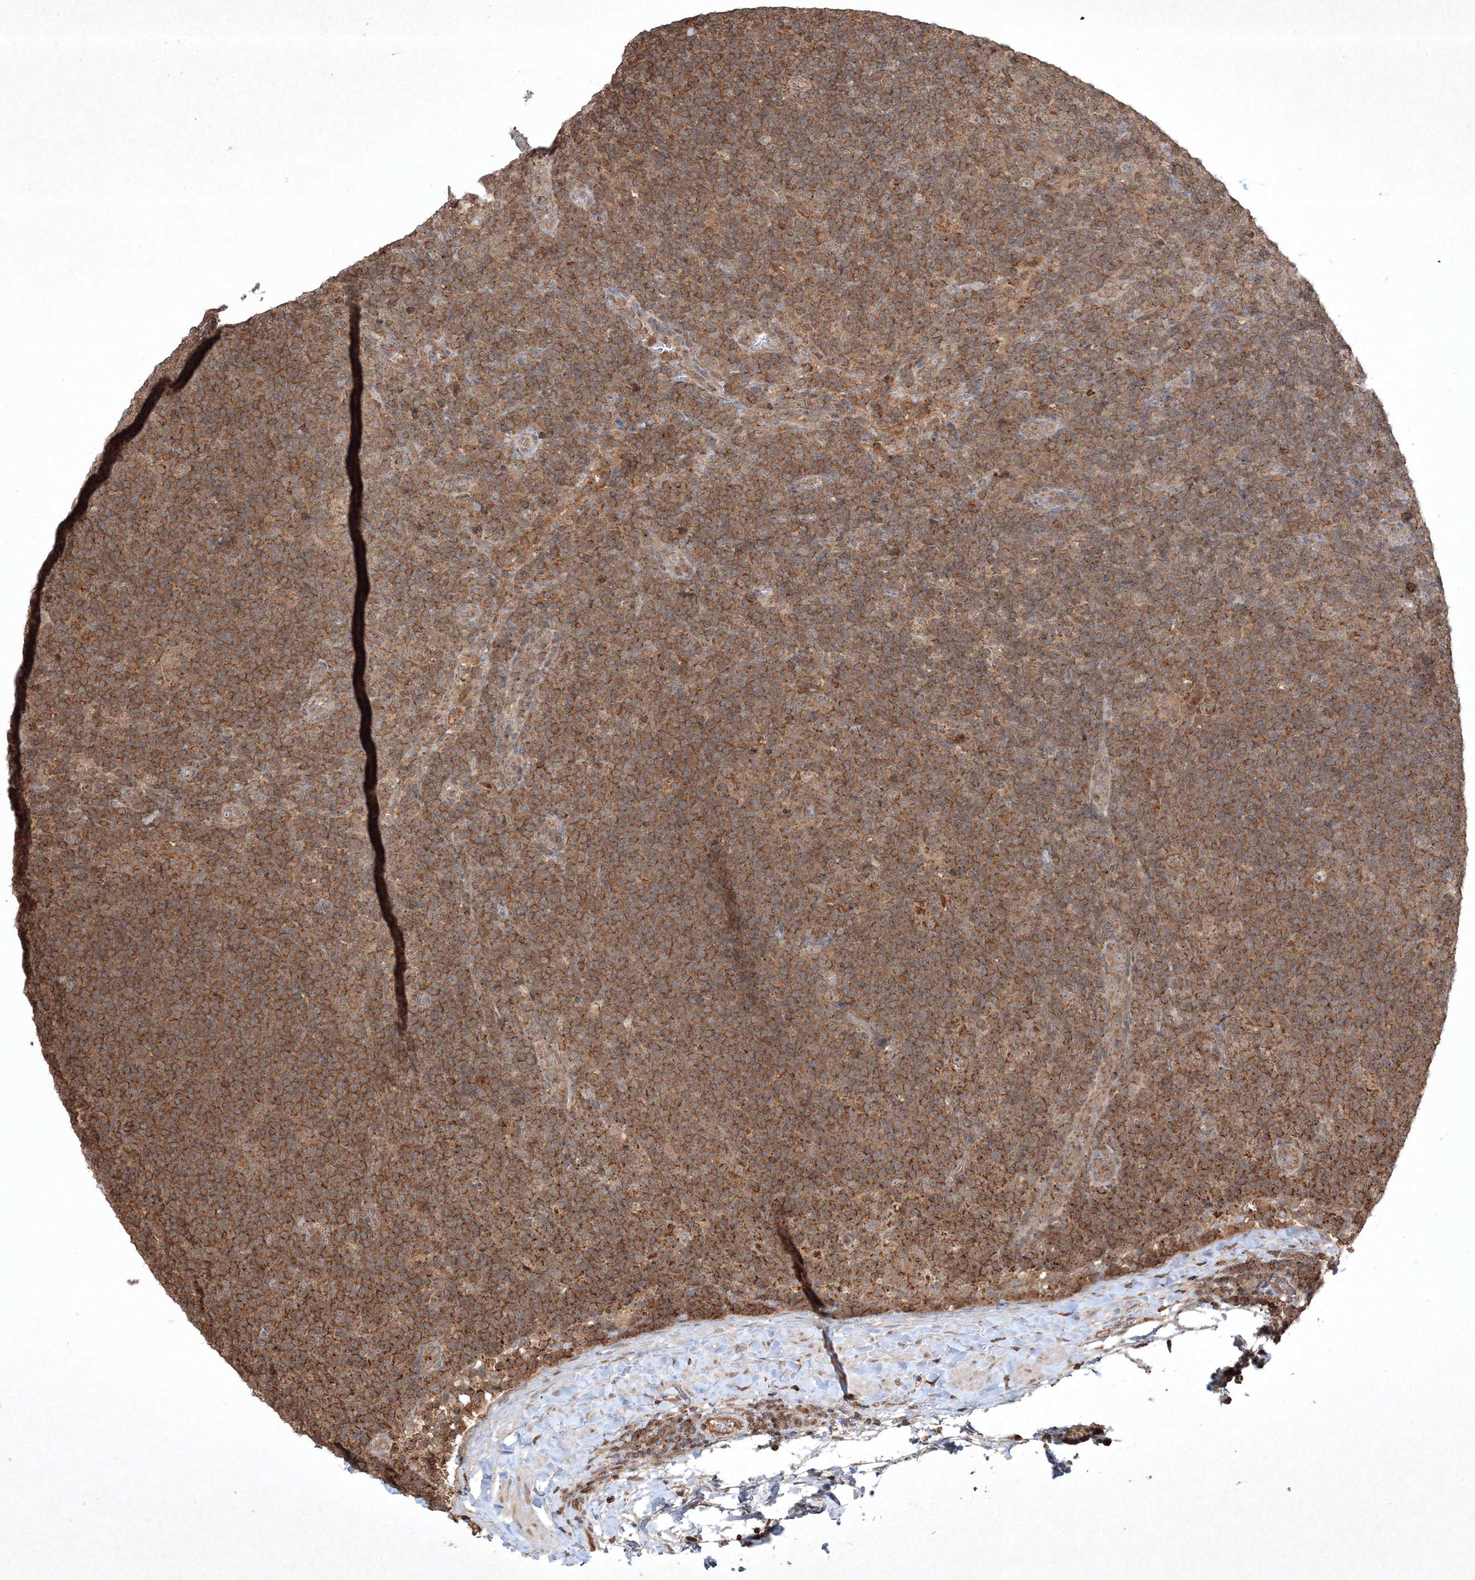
{"staining": {"intensity": "weak", "quantity": ">75%", "location": "cytoplasmic/membranous"}, "tissue": "lymphoma", "cell_type": "Tumor cells", "image_type": "cancer", "snomed": [{"axis": "morphology", "description": "Hodgkin's disease, NOS"}, {"axis": "topography", "description": "Lymph node"}], "caption": "Hodgkin's disease stained for a protein (brown) demonstrates weak cytoplasmic/membranous positive positivity in about >75% of tumor cells.", "gene": "PLTP", "patient": {"sex": "female", "age": 57}}